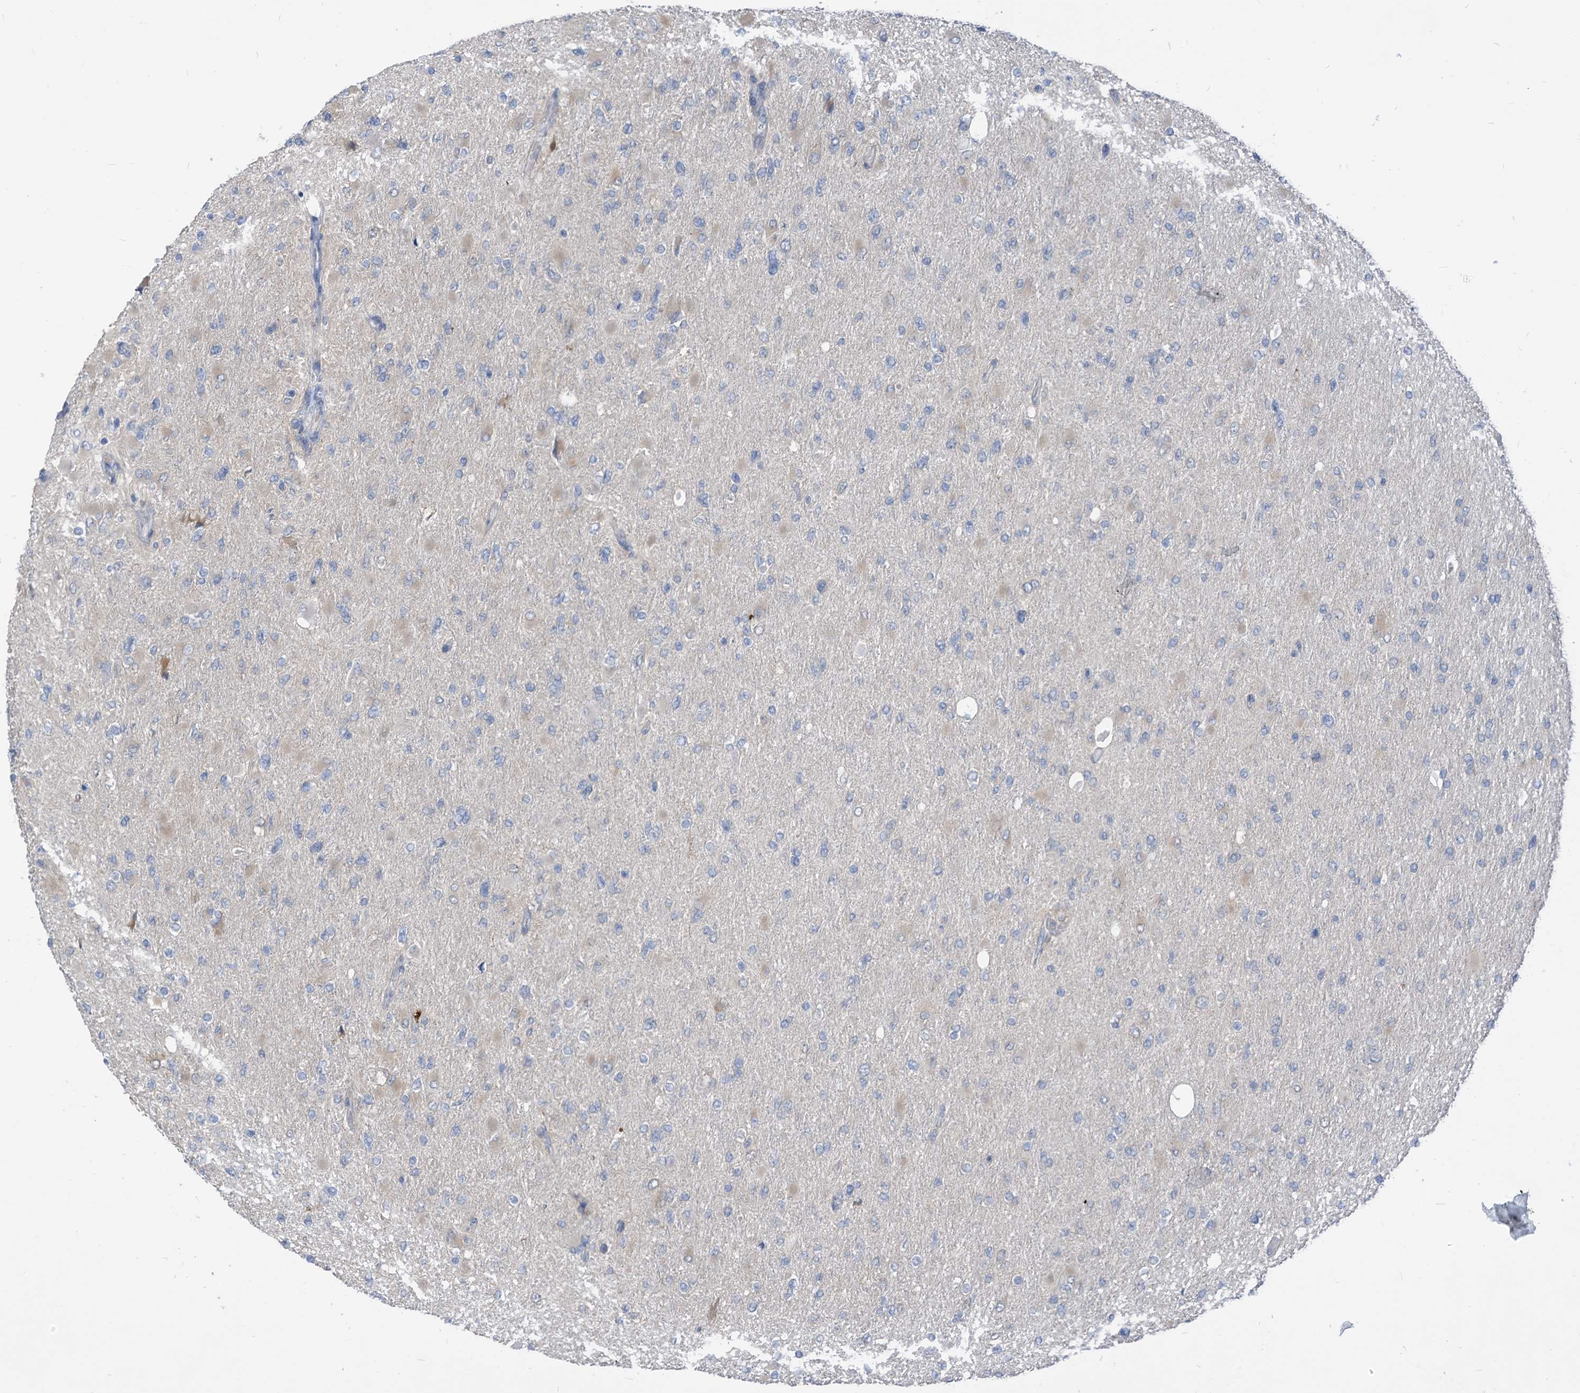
{"staining": {"intensity": "negative", "quantity": "none", "location": "none"}, "tissue": "glioma", "cell_type": "Tumor cells", "image_type": "cancer", "snomed": [{"axis": "morphology", "description": "Glioma, malignant, High grade"}, {"axis": "topography", "description": "Cerebral cortex"}], "caption": "DAB (3,3'-diaminobenzidine) immunohistochemical staining of human high-grade glioma (malignant) shows no significant expression in tumor cells.", "gene": "LDAH", "patient": {"sex": "female", "age": 36}}